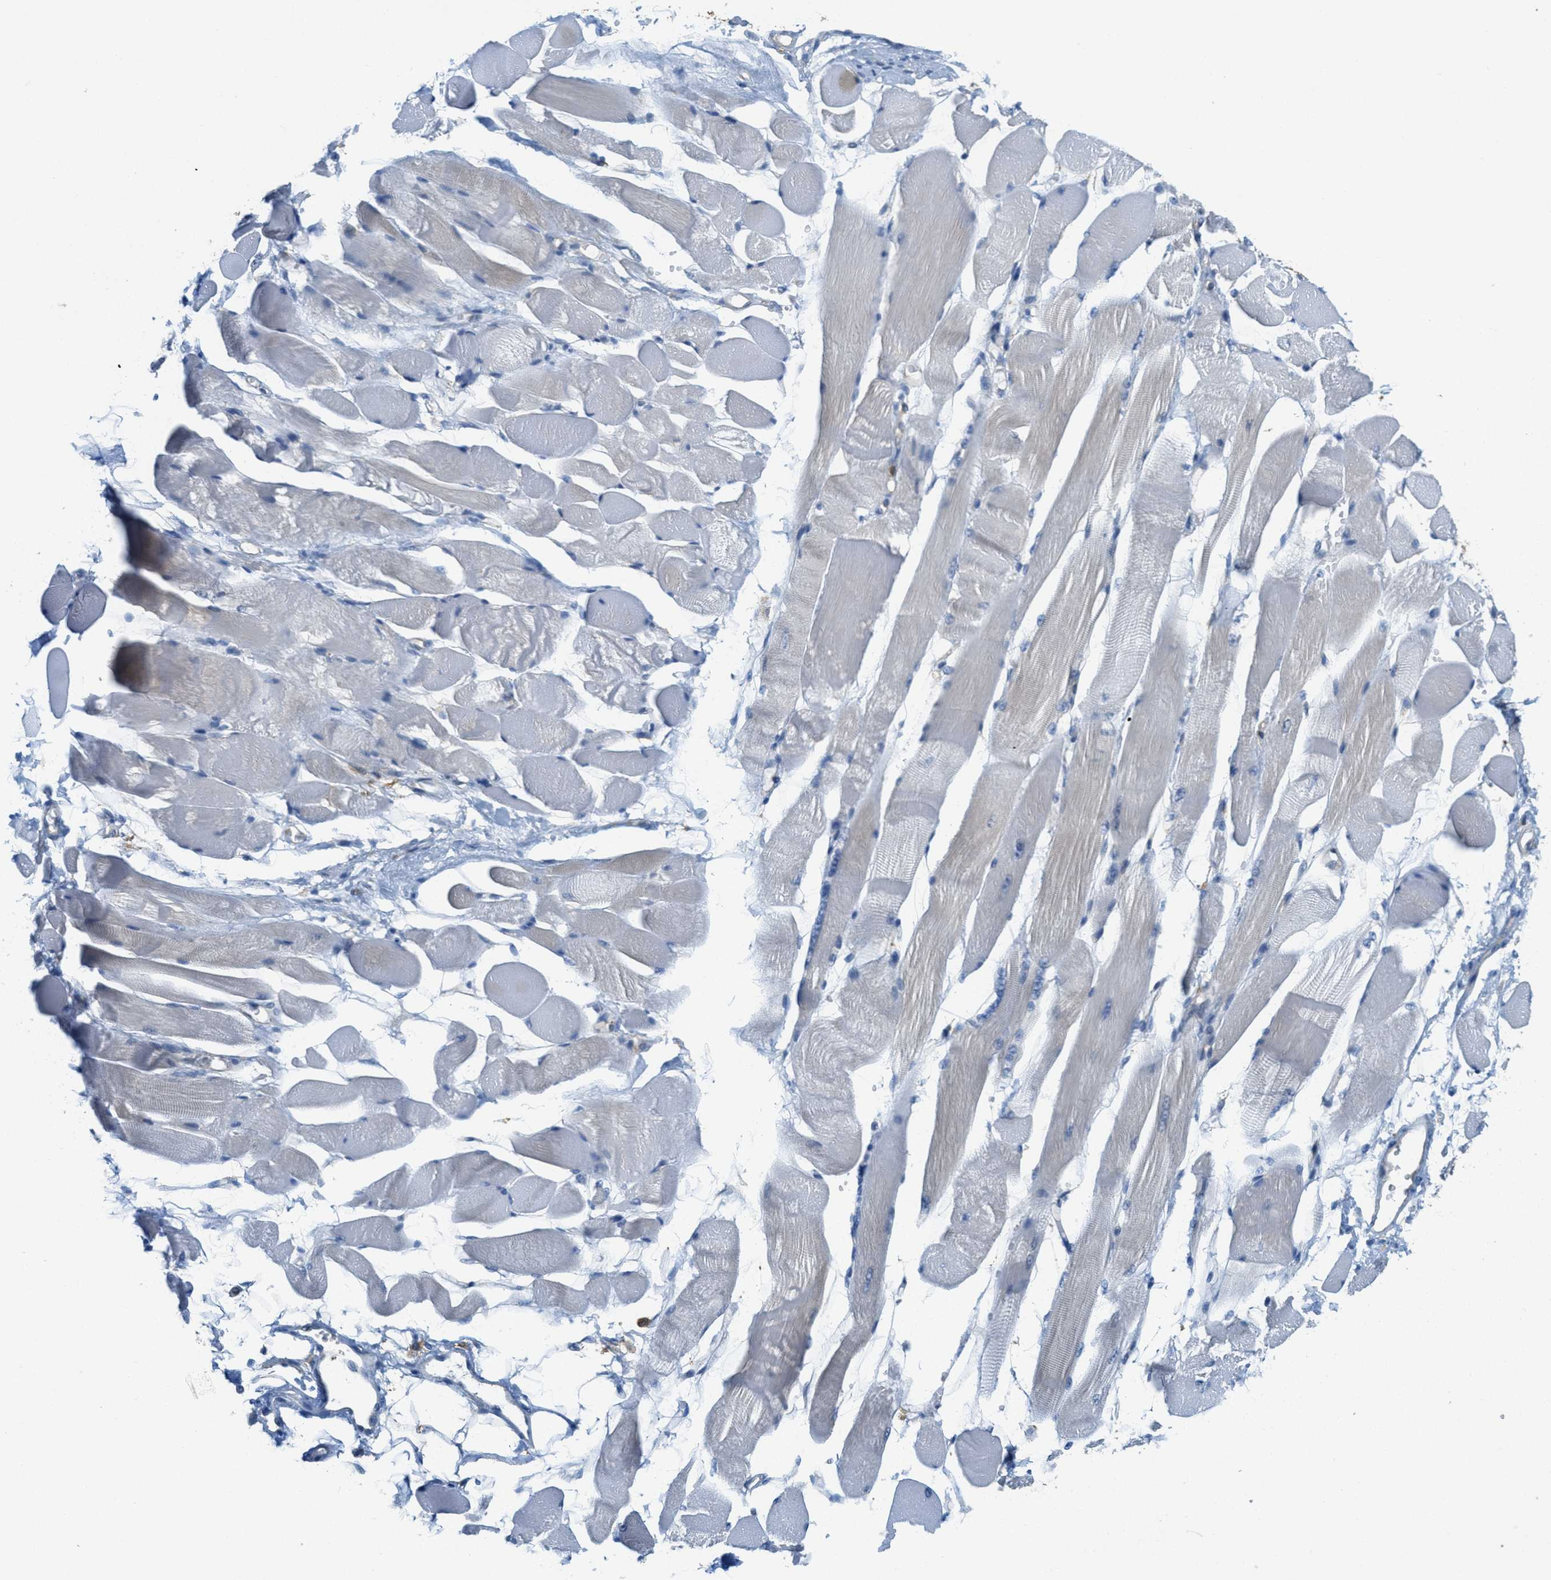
{"staining": {"intensity": "negative", "quantity": "none", "location": "none"}, "tissue": "skeletal muscle", "cell_type": "Myocytes", "image_type": "normal", "snomed": [{"axis": "morphology", "description": "Normal tissue, NOS"}, {"axis": "topography", "description": "Skeletal muscle"}, {"axis": "topography", "description": "Peripheral nerve tissue"}], "caption": "Histopathology image shows no significant protein staining in myocytes of benign skeletal muscle.", "gene": "GRIK2", "patient": {"sex": "female", "age": 84}}